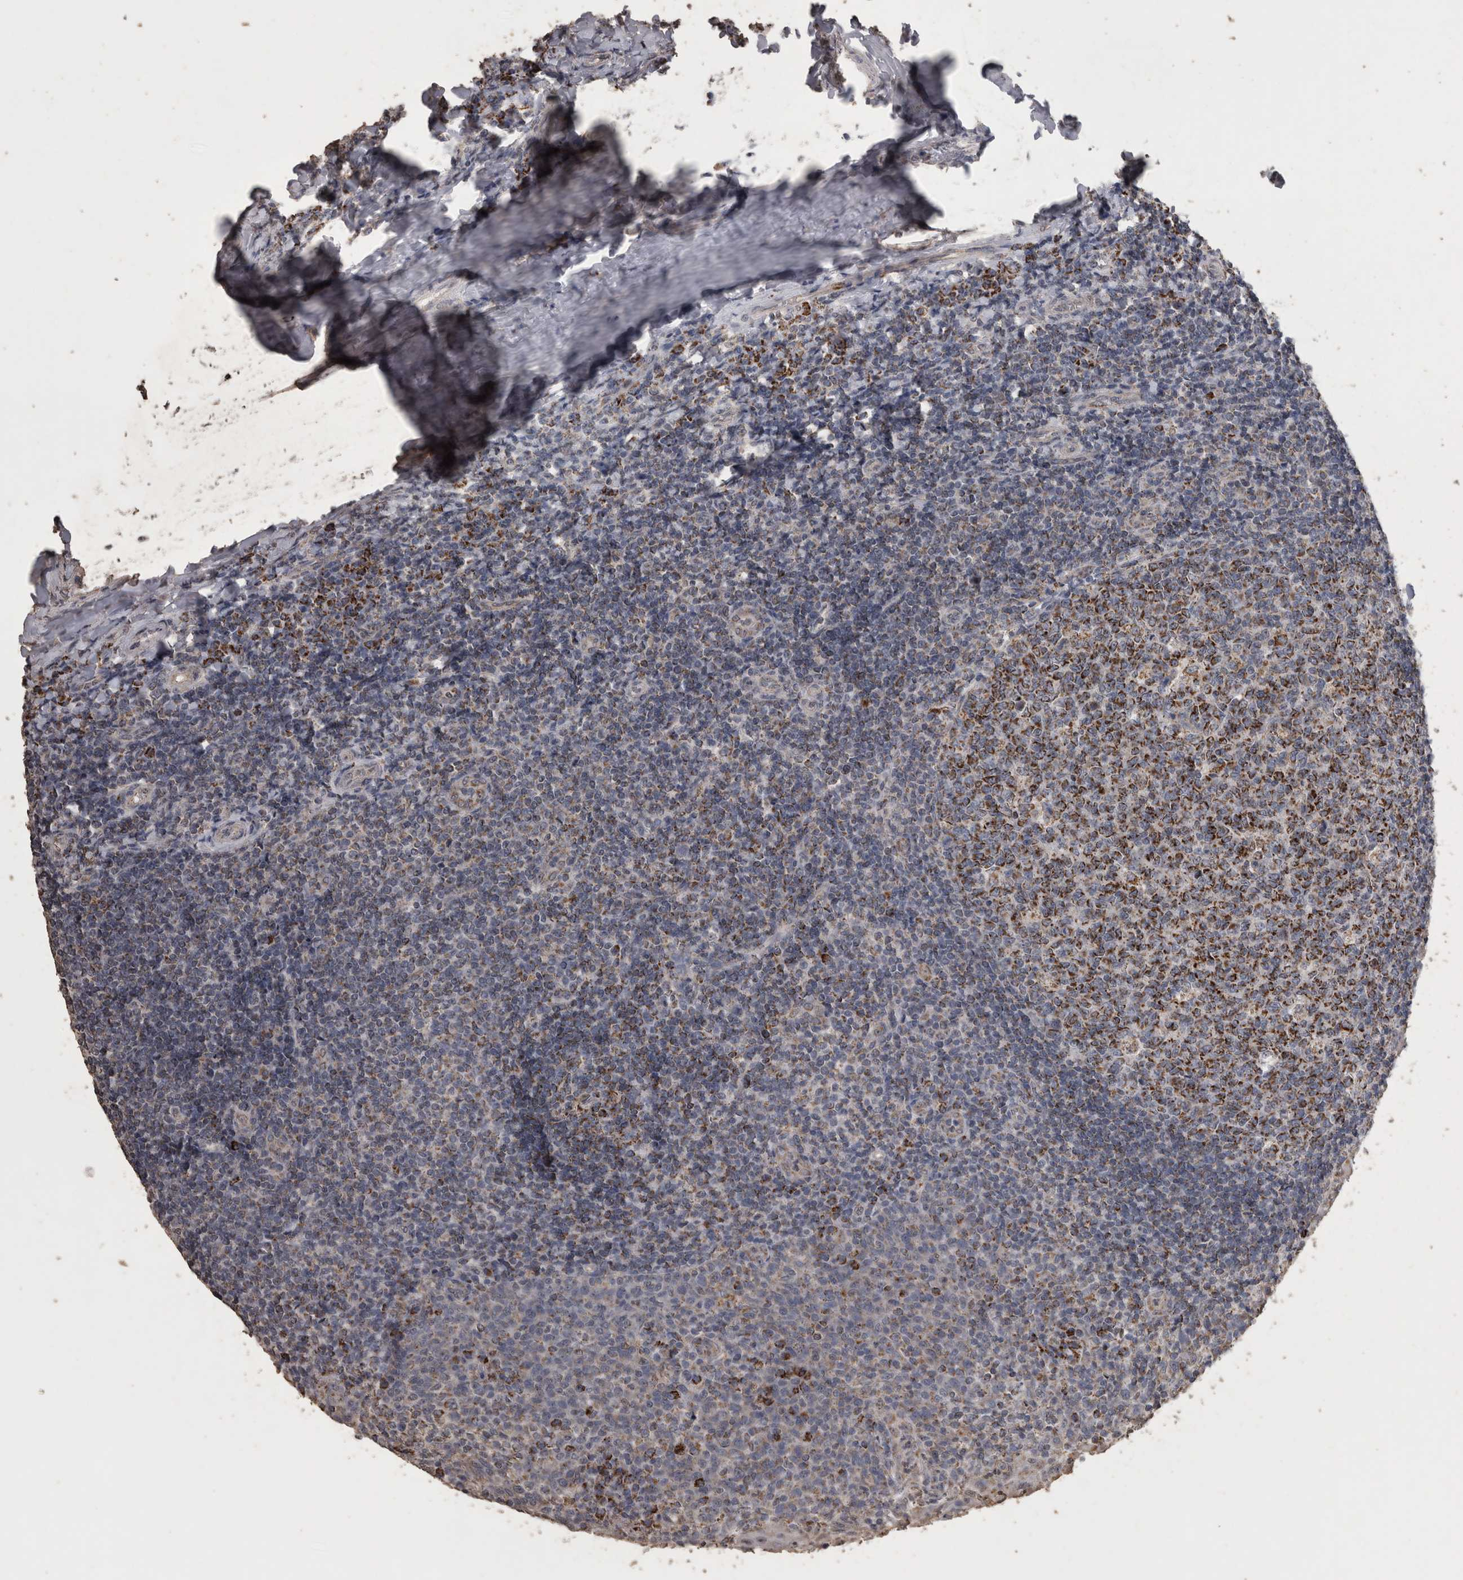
{"staining": {"intensity": "strong", "quantity": "25%-75%", "location": "cytoplasmic/membranous"}, "tissue": "tonsil", "cell_type": "Germinal center cells", "image_type": "normal", "snomed": [{"axis": "morphology", "description": "Normal tissue, NOS"}, {"axis": "topography", "description": "Tonsil"}], "caption": "This is a histology image of immunohistochemistry (IHC) staining of normal tonsil, which shows strong positivity in the cytoplasmic/membranous of germinal center cells.", "gene": "ACADM", "patient": {"sex": "female", "age": 19}}